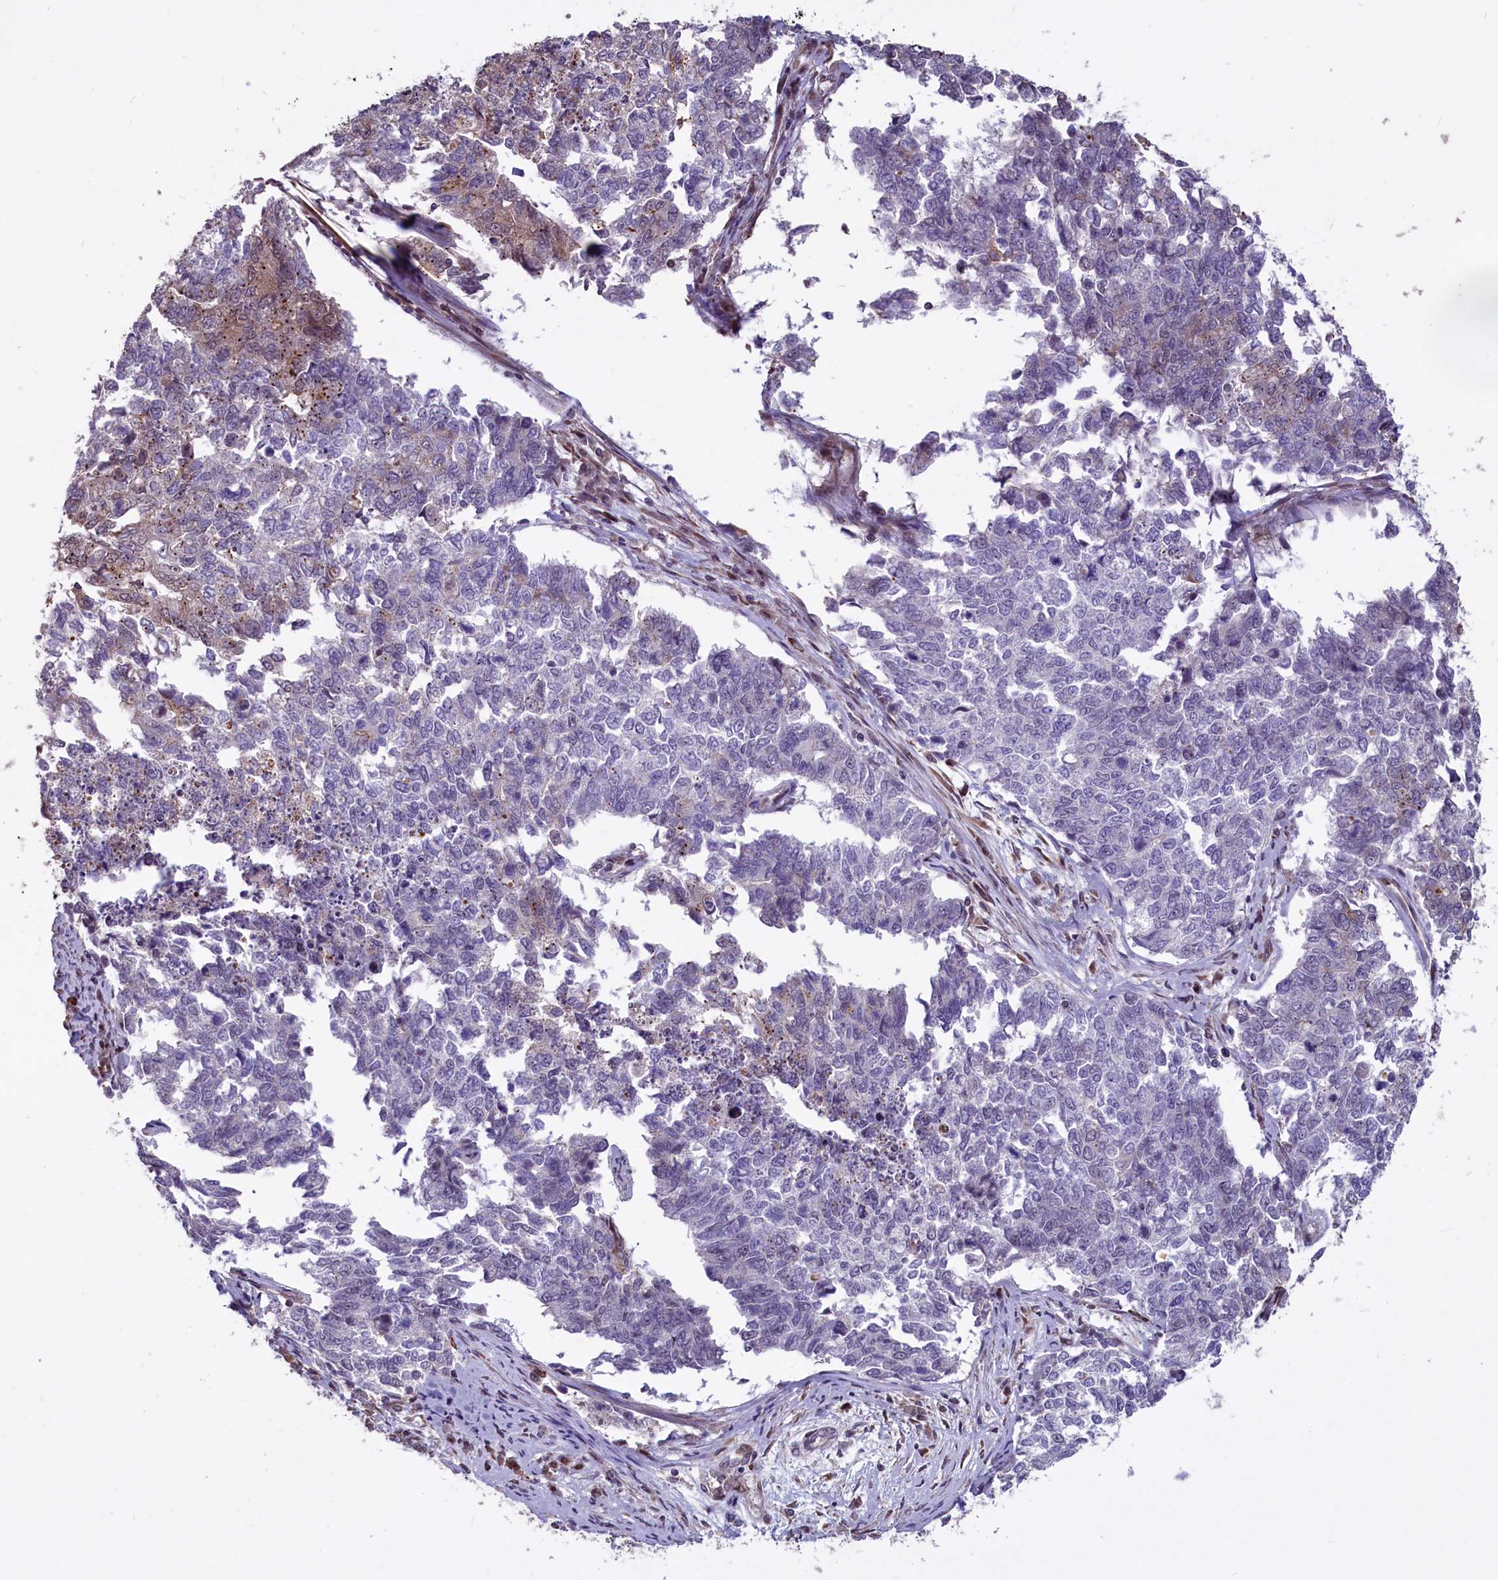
{"staining": {"intensity": "negative", "quantity": "none", "location": "none"}, "tissue": "cervical cancer", "cell_type": "Tumor cells", "image_type": "cancer", "snomed": [{"axis": "morphology", "description": "Squamous cell carcinoma, NOS"}, {"axis": "topography", "description": "Cervix"}], "caption": "This is an IHC image of human cervical squamous cell carcinoma. There is no positivity in tumor cells.", "gene": "SHFL", "patient": {"sex": "female", "age": 63}}